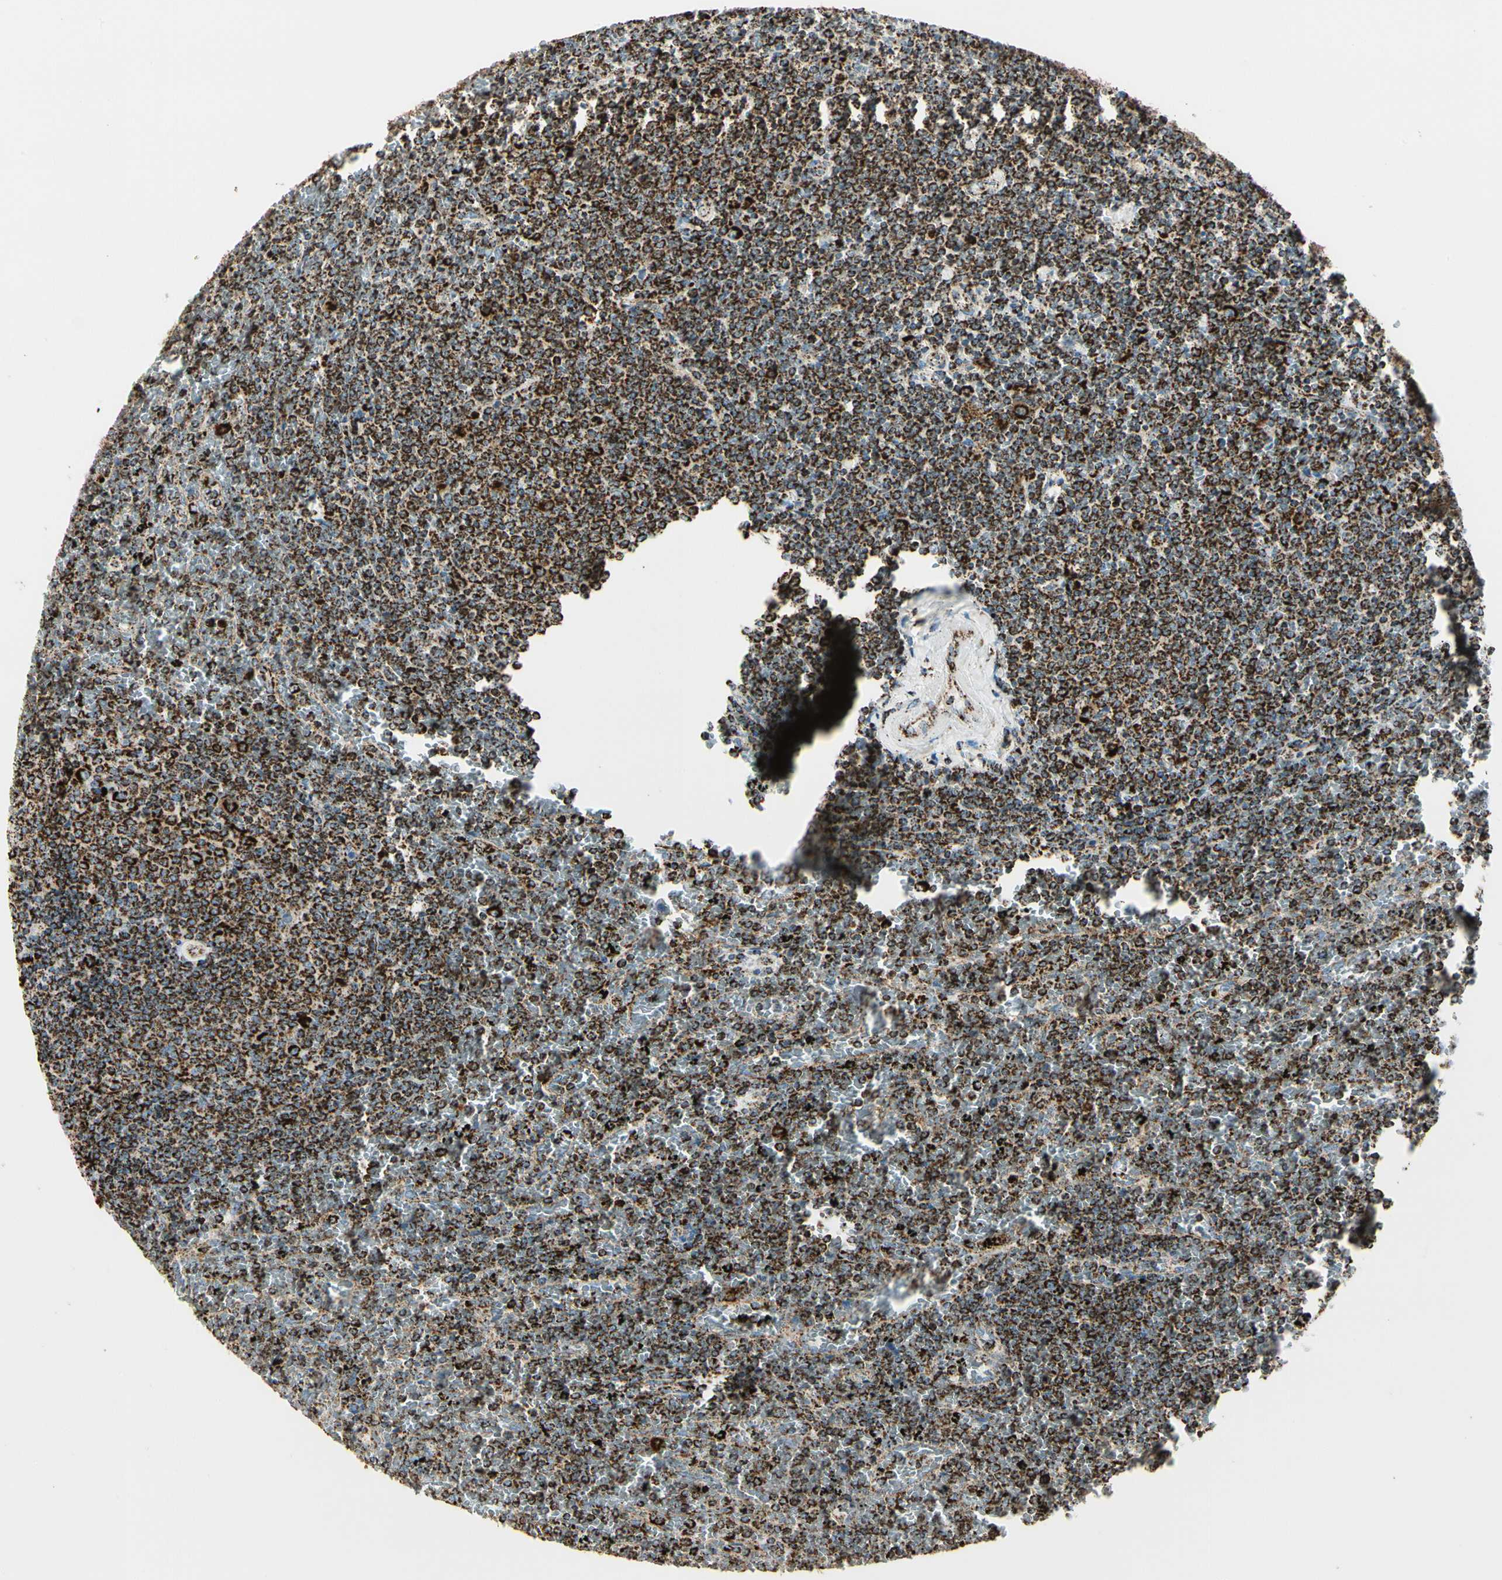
{"staining": {"intensity": "strong", "quantity": ">75%", "location": "cytoplasmic/membranous"}, "tissue": "lymphoma", "cell_type": "Tumor cells", "image_type": "cancer", "snomed": [{"axis": "morphology", "description": "Malignant lymphoma, non-Hodgkin's type, Low grade"}, {"axis": "topography", "description": "Spleen"}], "caption": "The histopathology image shows staining of lymphoma, revealing strong cytoplasmic/membranous protein positivity (brown color) within tumor cells.", "gene": "ME2", "patient": {"sex": "female", "age": 77}}